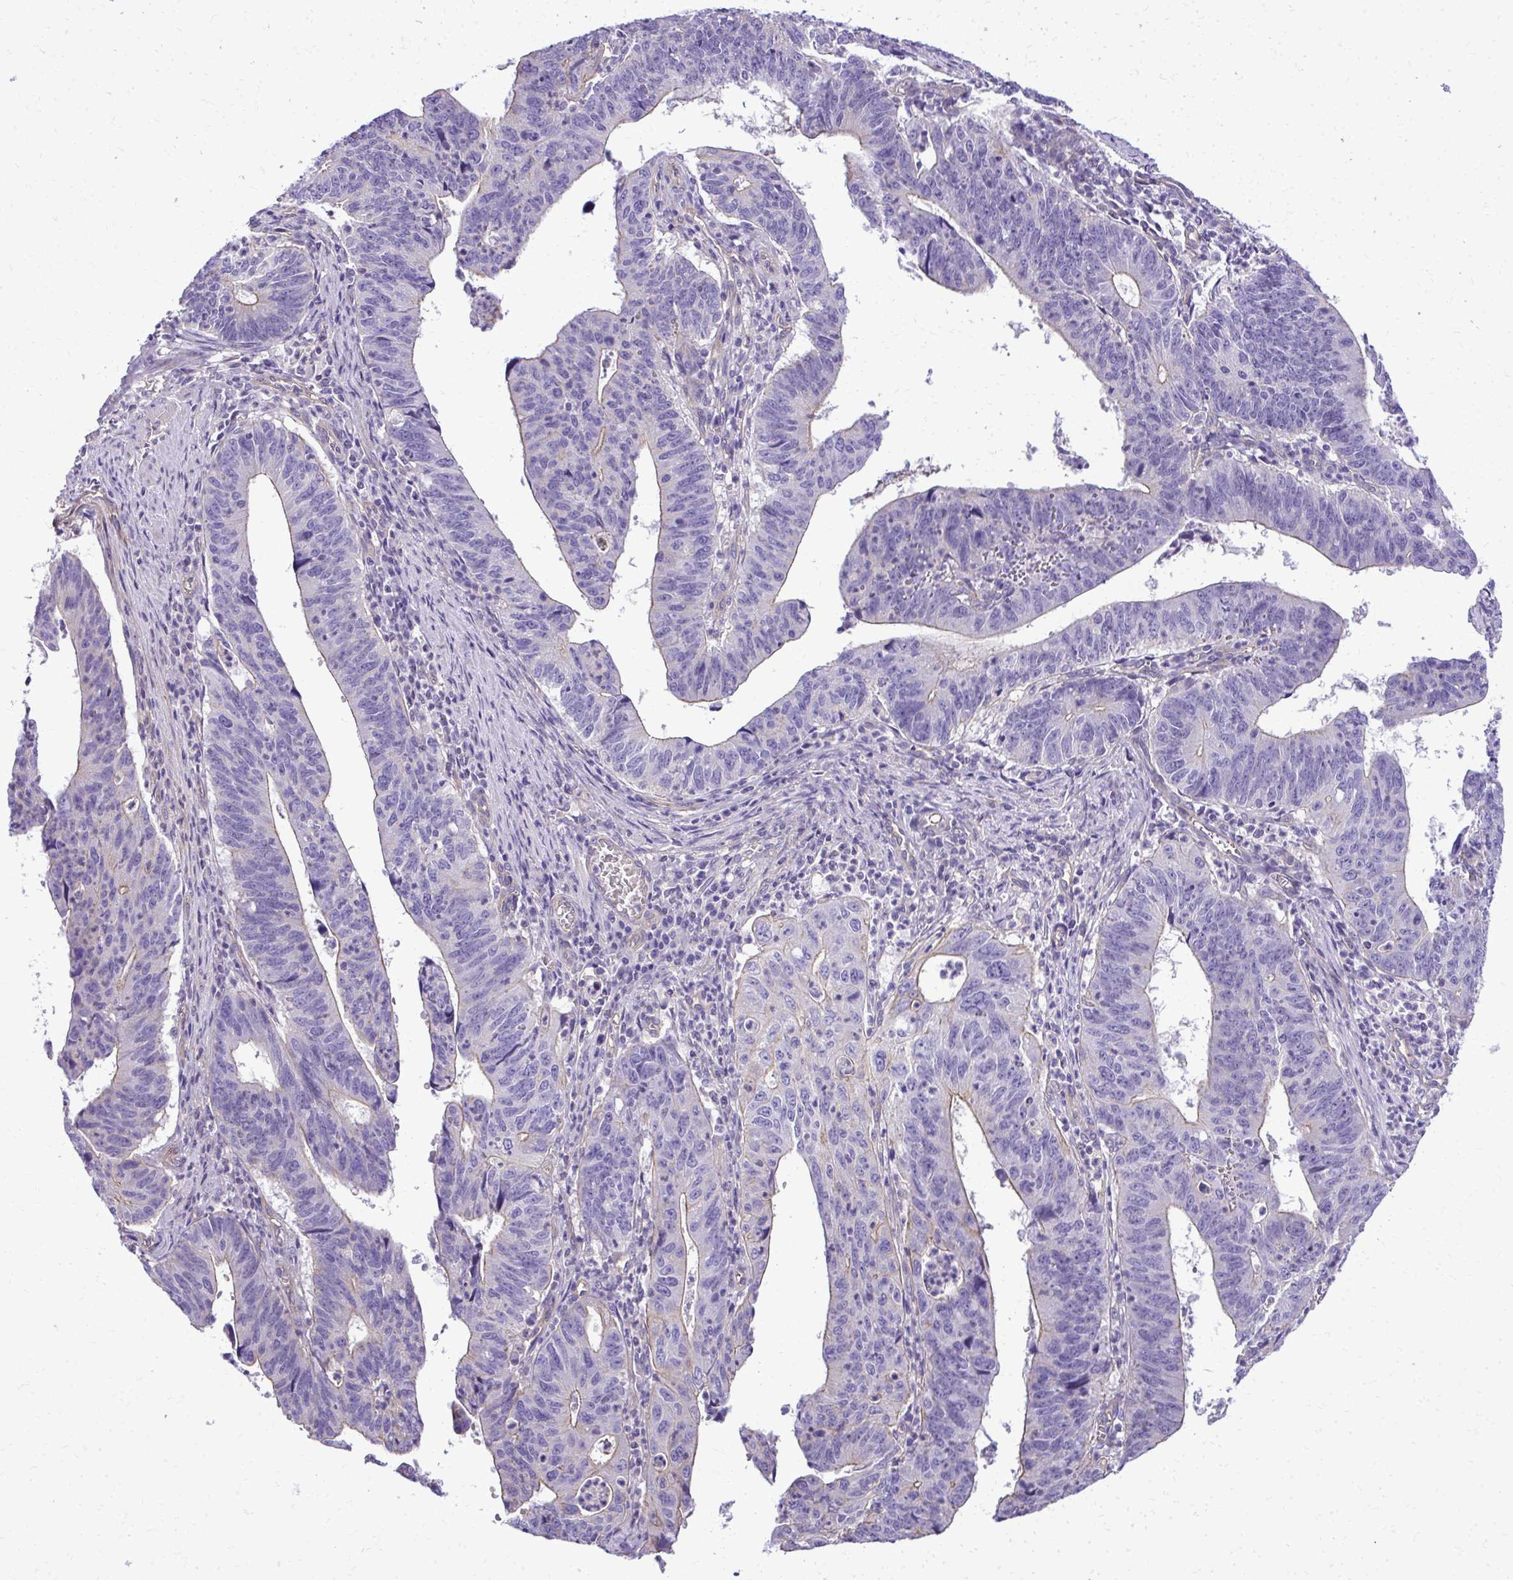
{"staining": {"intensity": "moderate", "quantity": "<25%", "location": "cytoplasmic/membranous"}, "tissue": "stomach cancer", "cell_type": "Tumor cells", "image_type": "cancer", "snomed": [{"axis": "morphology", "description": "Adenocarcinoma, NOS"}, {"axis": "topography", "description": "Stomach"}], "caption": "There is low levels of moderate cytoplasmic/membranous positivity in tumor cells of stomach cancer (adenocarcinoma), as demonstrated by immunohistochemical staining (brown color).", "gene": "RUNDC3B", "patient": {"sex": "male", "age": 59}}